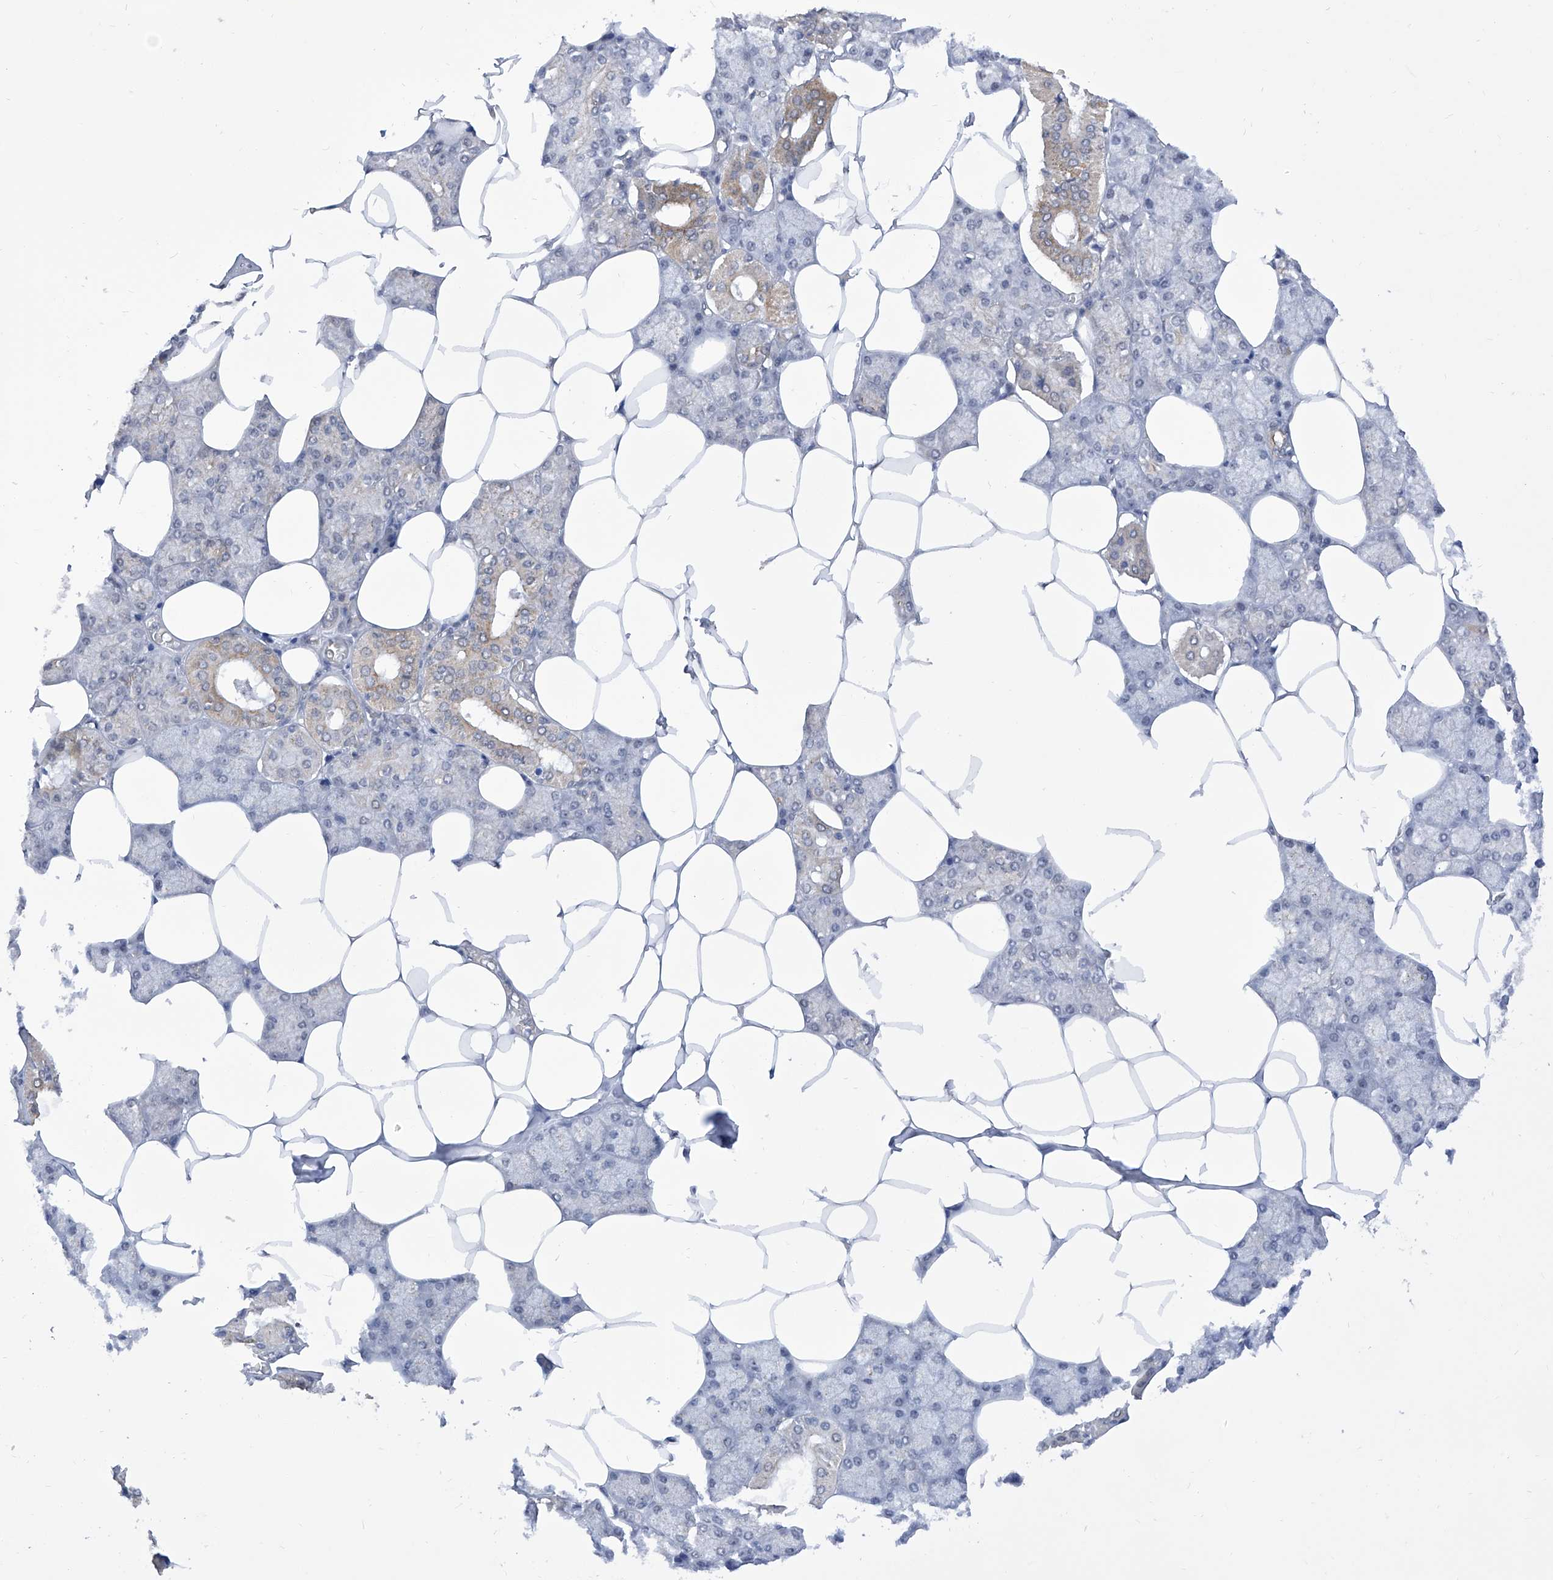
{"staining": {"intensity": "negative", "quantity": "none", "location": "none"}, "tissue": "salivary gland", "cell_type": "Glandular cells", "image_type": "normal", "snomed": [{"axis": "morphology", "description": "Normal tissue, NOS"}, {"axis": "topography", "description": "Salivary gland"}], "caption": "Glandular cells are negative for protein expression in unremarkable human salivary gland. Nuclei are stained in blue.", "gene": "SART1", "patient": {"sex": "male", "age": 62}}